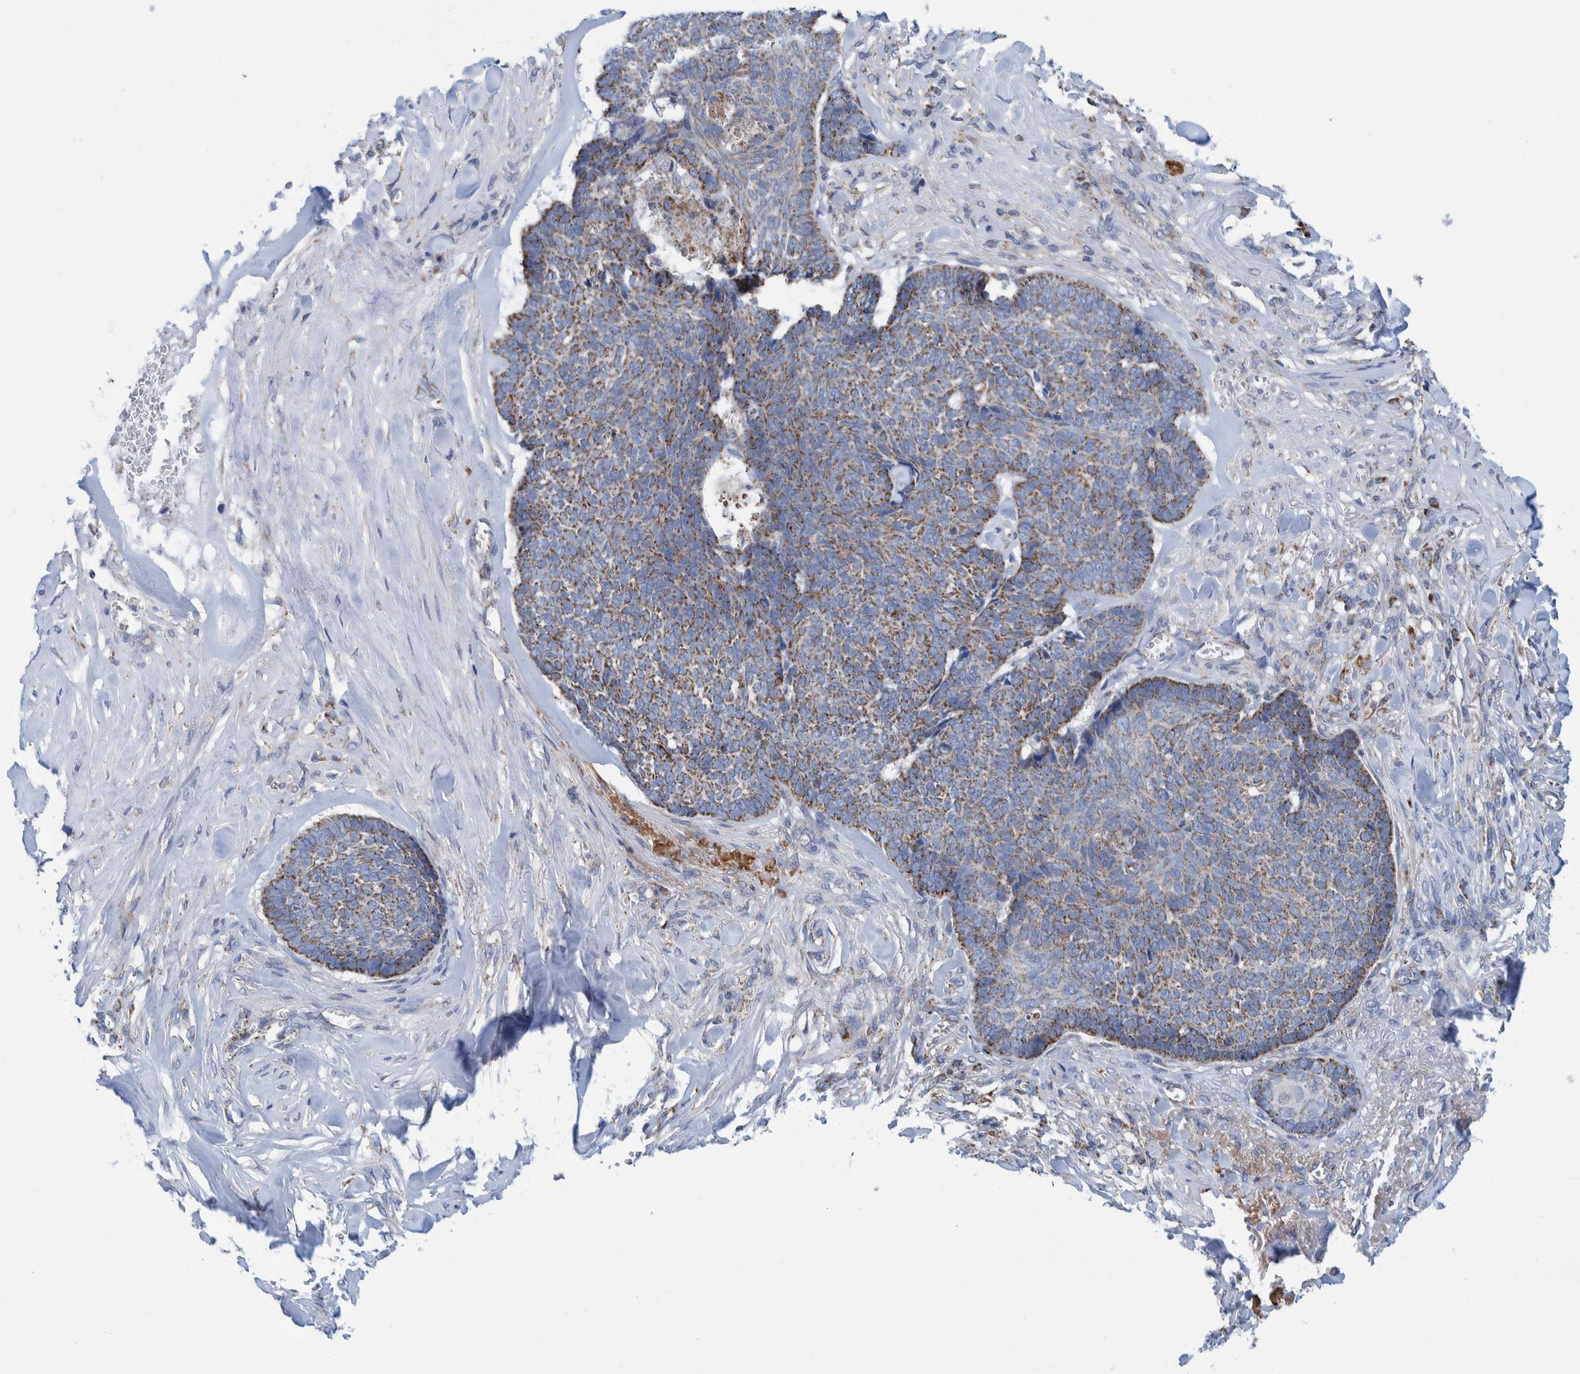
{"staining": {"intensity": "moderate", "quantity": "25%-75%", "location": "cytoplasmic/membranous"}, "tissue": "skin cancer", "cell_type": "Tumor cells", "image_type": "cancer", "snomed": [{"axis": "morphology", "description": "Basal cell carcinoma"}, {"axis": "topography", "description": "Skin"}], "caption": "Protein staining by immunohistochemistry (IHC) demonstrates moderate cytoplasmic/membranous expression in approximately 25%-75% of tumor cells in skin cancer.", "gene": "MRPS7", "patient": {"sex": "male", "age": 84}}